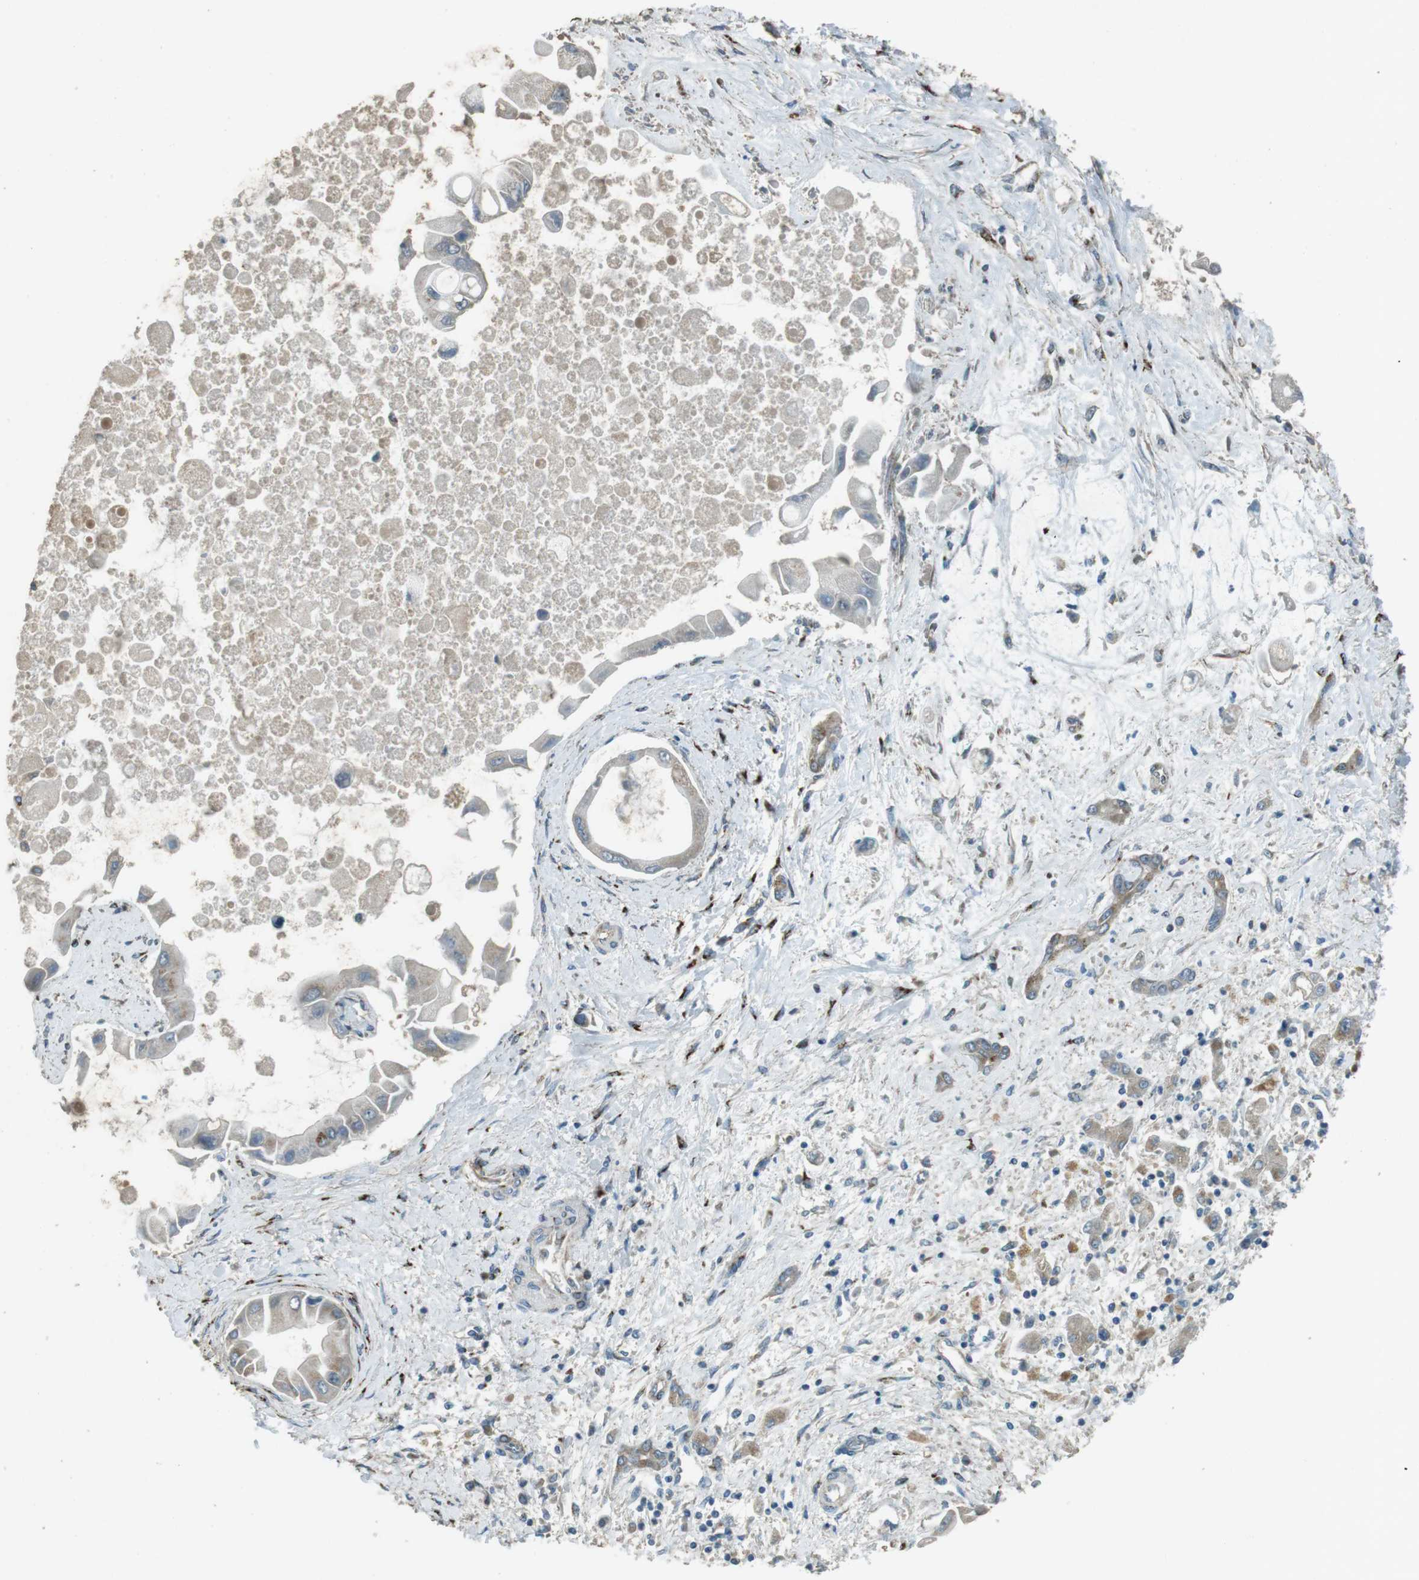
{"staining": {"intensity": "moderate", "quantity": "<25%", "location": "cytoplasmic/membranous"}, "tissue": "liver cancer", "cell_type": "Tumor cells", "image_type": "cancer", "snomed": [{"axis": "morphology", "description": "Cholangiocarcinoma"}, {"axis": "topography", "description": "Liver"}], "caption": "Tumor cells demonstrate low levels of moderate cytoplasmic/membranous expression in approximately <25% of cells in human cholangiocarcinoma (liver).", "gene": "TMEM115", "patient": {"sex": "male", "age": 50}}